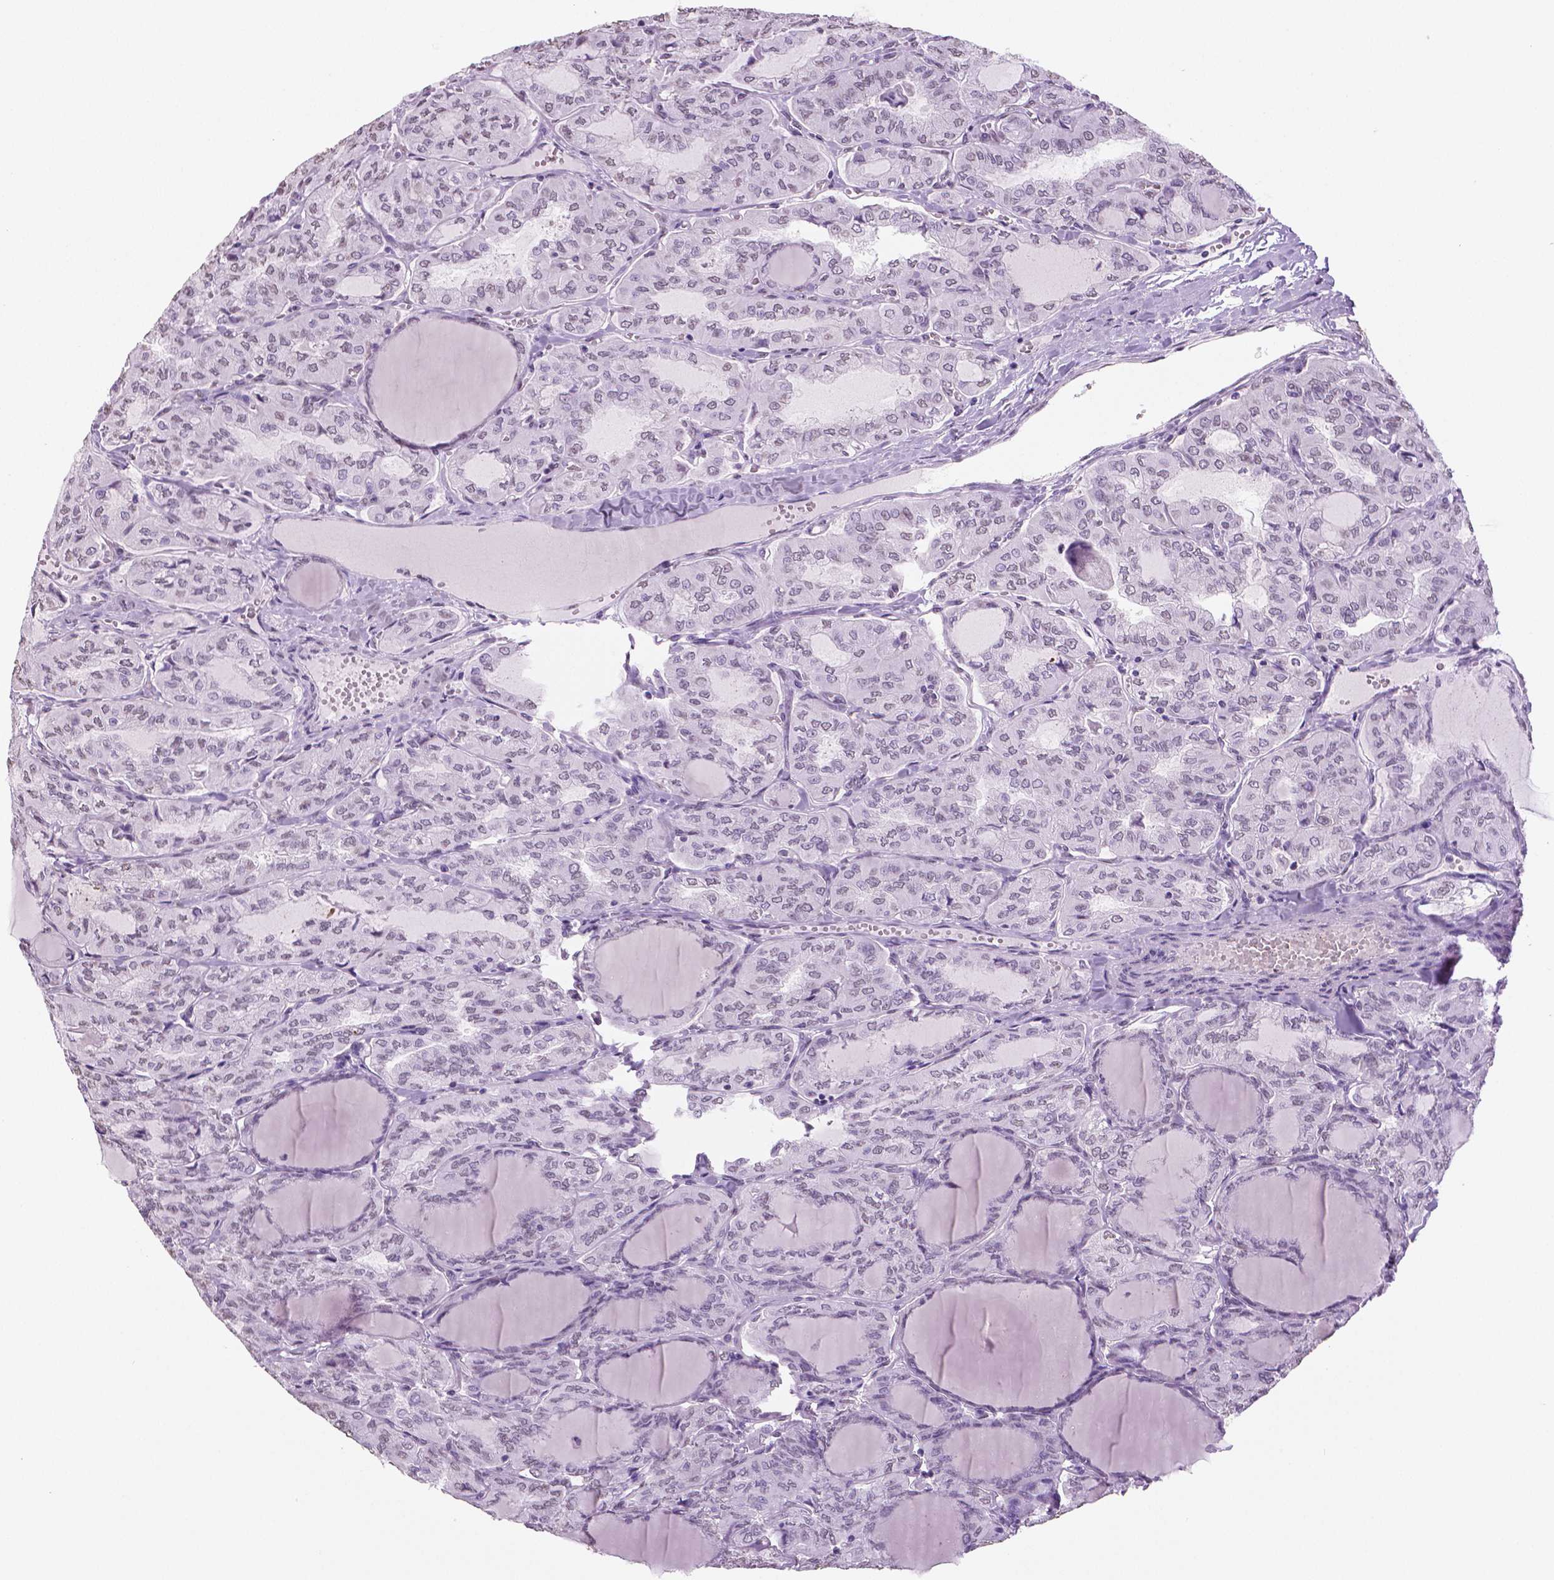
{"staining": {"intensity": "negative", "quantity": "none", "location": "none"}, "tissue": "thyroid cancer", "cell_type": "Tumor cells", "image_type": "cancer", "snomed": [{"axis": "morphology", "description": "Papillary adenocarcinoma, NOS"}, {"axis": "topography", "description": "Thyroid gland"}], "caption": "This is an immunohistochemistry image of human thyroid cancer. There is no staining in tumor cells.", "gene": "IGF2BP1", "patient": {"sex": "male", "age": 20}}